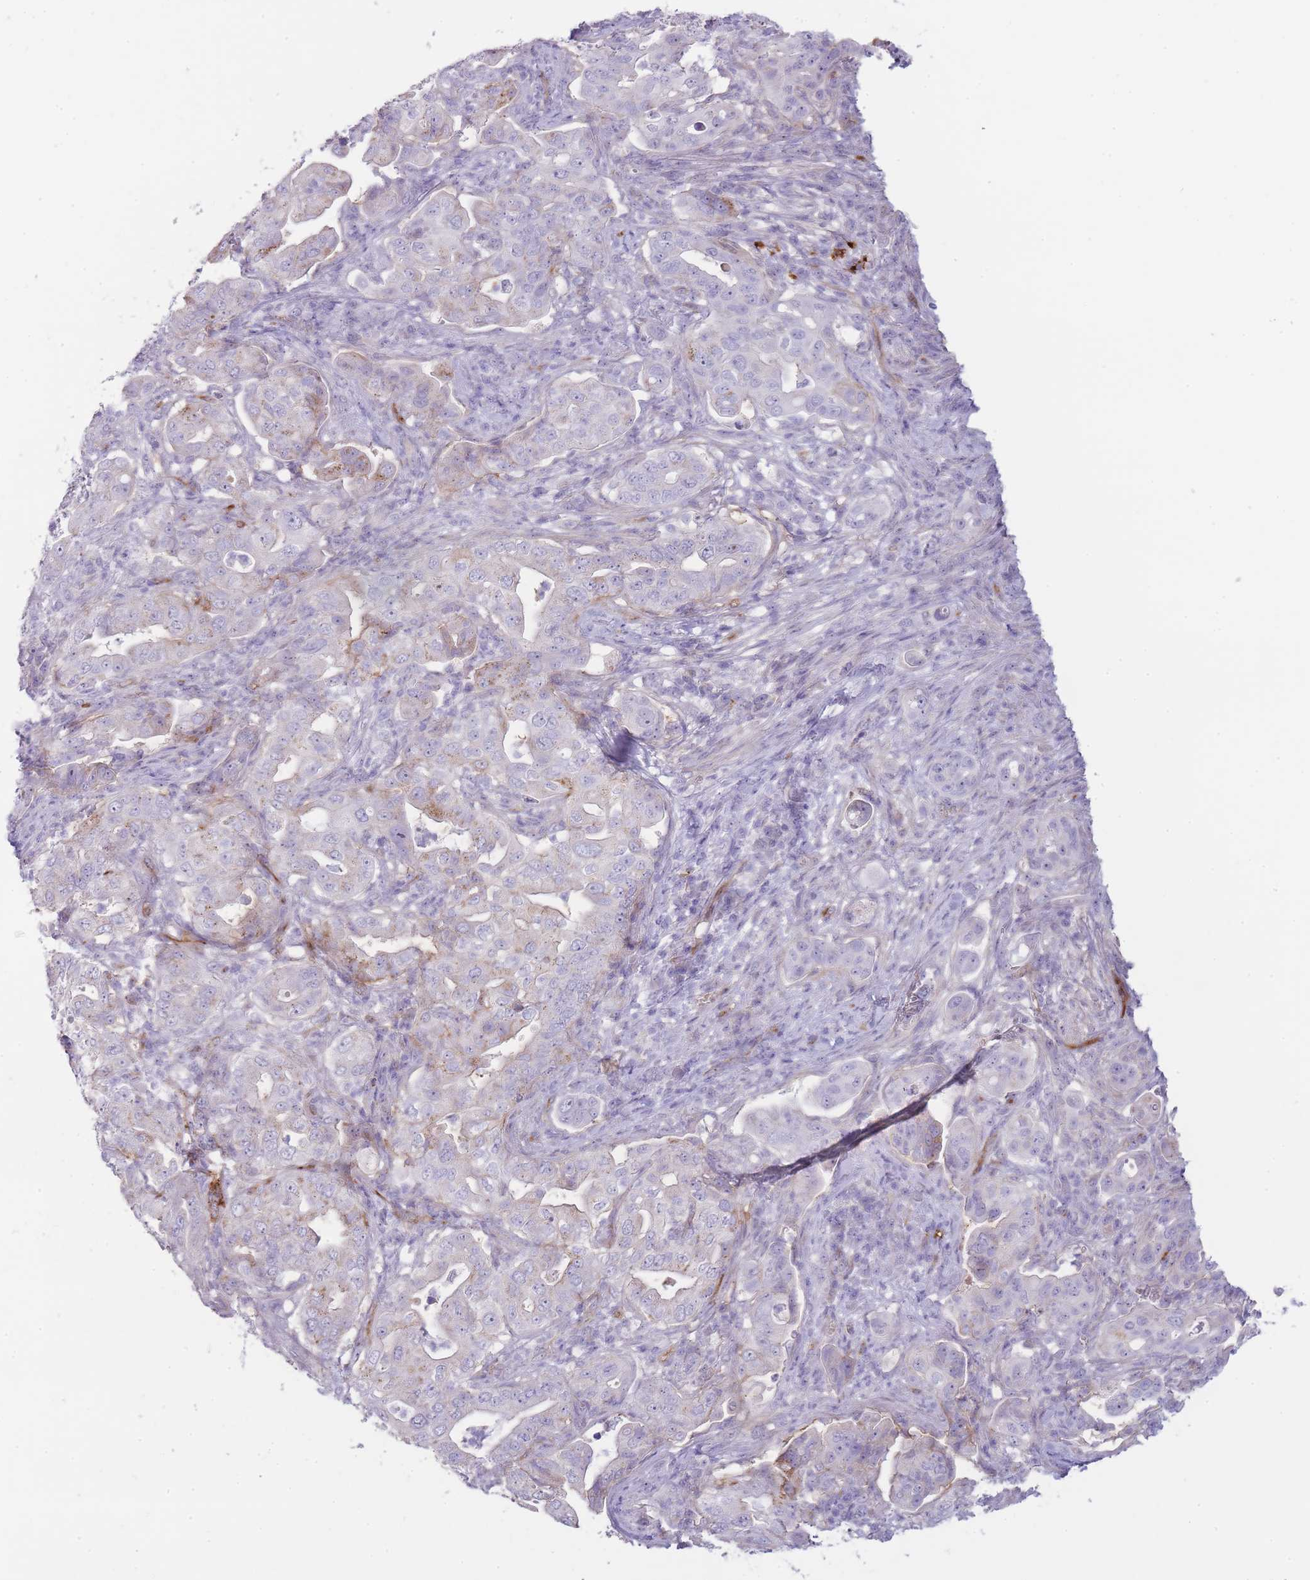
{"staining": {"intensity": "weak", "quantity": "<25%", "location": "cytoplasmic/membranous"}, "tissue": "pancreatic cancer", "cell_type": "Tumor cells", "image_type": "cancer", "snomed": [{"axis": "morphology", "description": "Normal tissue, NOS"}, {"axis": "morphology", "description": "Adenocarcinoma, NOS"}, {"axis": "topography", "description": "Lymph node"}, {"axis": "topography", "description": "Pancreas"}], "caption": "Tumor cells are negative for brown protein staining in adenocarcinoma (pancreatic).", "gene": "UTP14A", "patient": {"sex": "female", "age": 67}}